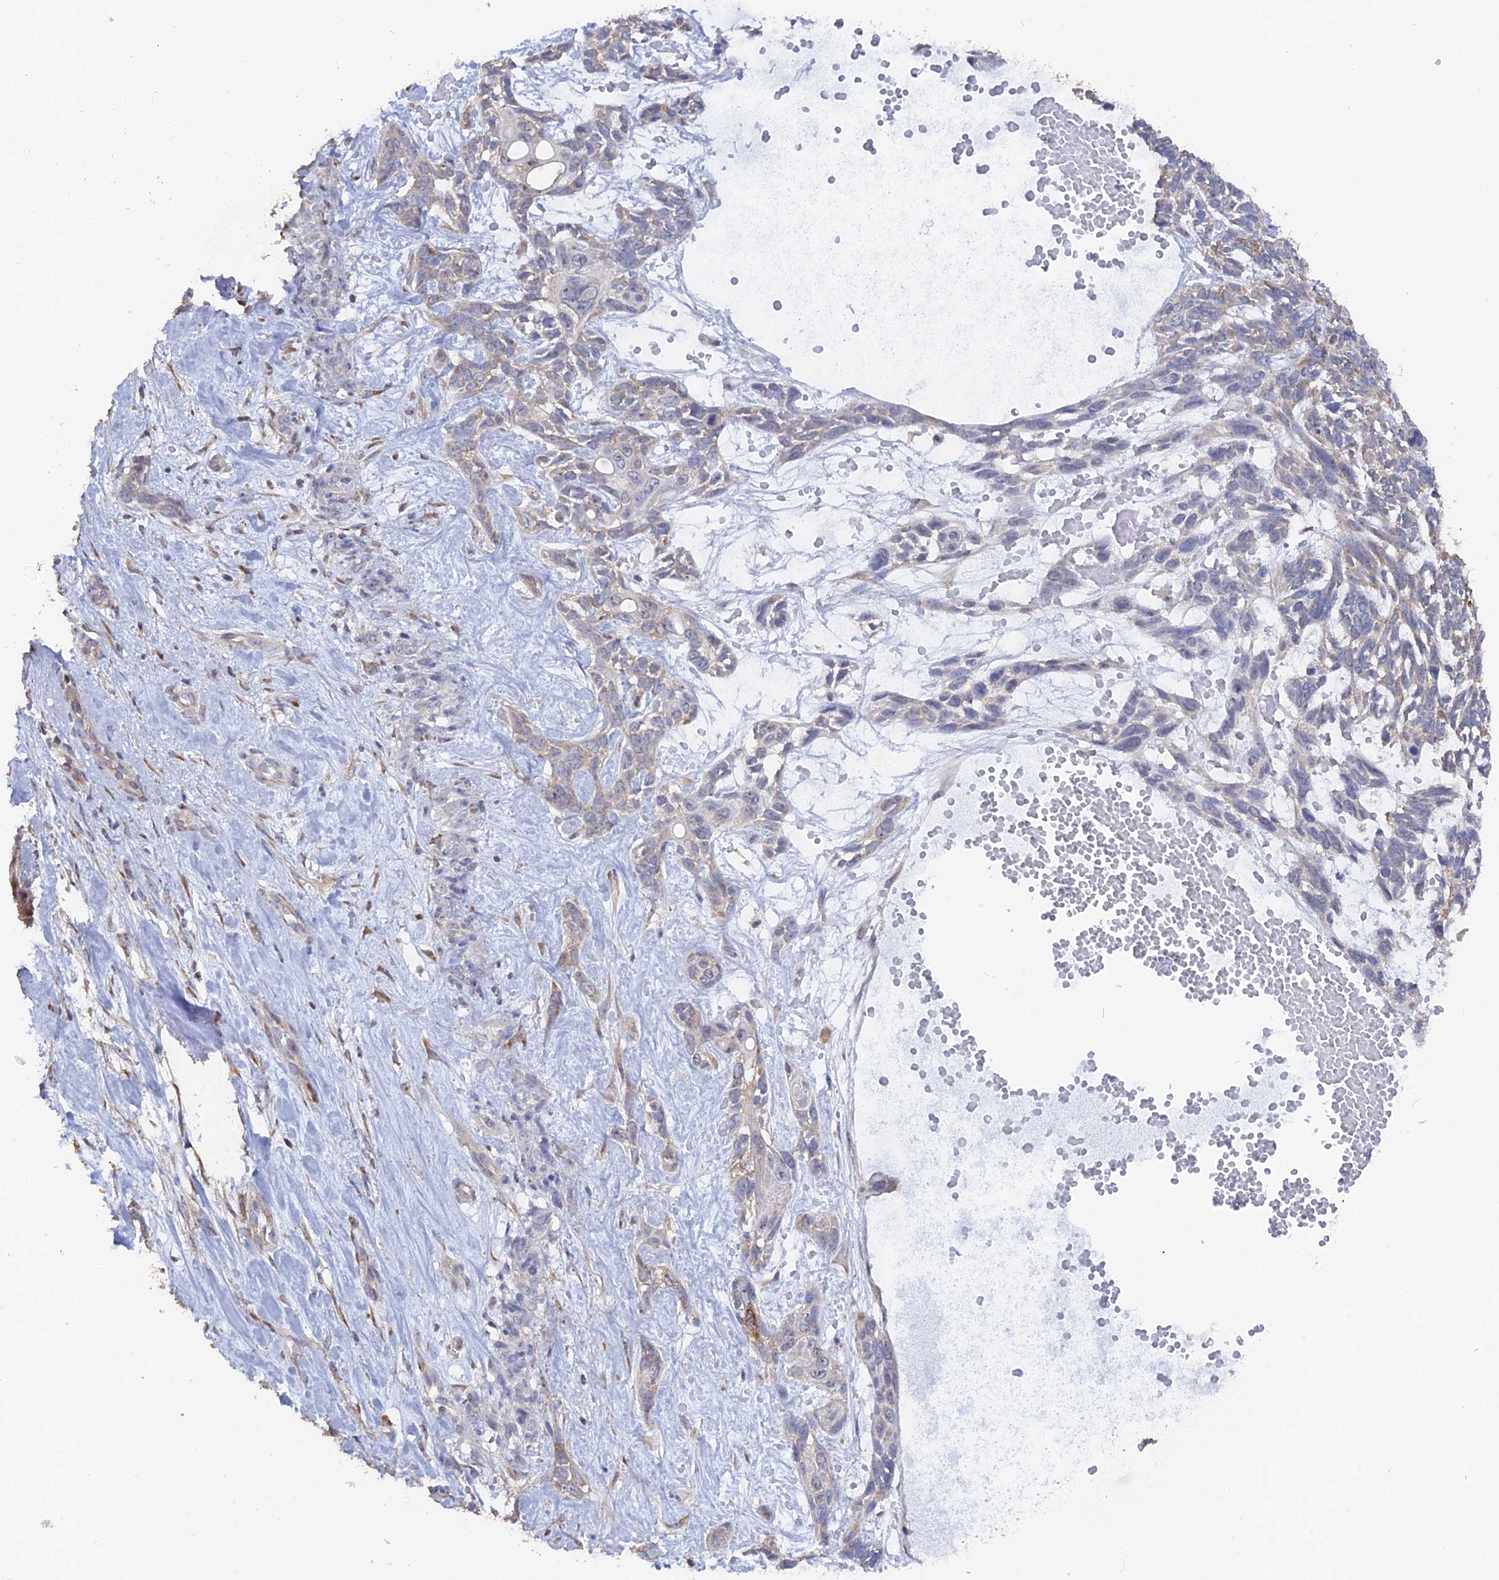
{"staining": {"intensity": "moderate", "quantity": "<25%", "location": "cytoplasmic/membranous"}, "tissue": "skin cancer", "cell_type": "Tumor cells", "image_type": "cancer", "snomed": [{"axis": "morphology", "description": "Basal cell carcinoma"}, {"axis": "topography", "description": "Skin"}], "caption": "A brown stain labels moderate cytoplasmic/membranous expression of a protein in human skin basal cell carcinoma tumor cells.", "gene": "SEMG2", "patient": {"sex": "male", "age": 88}}